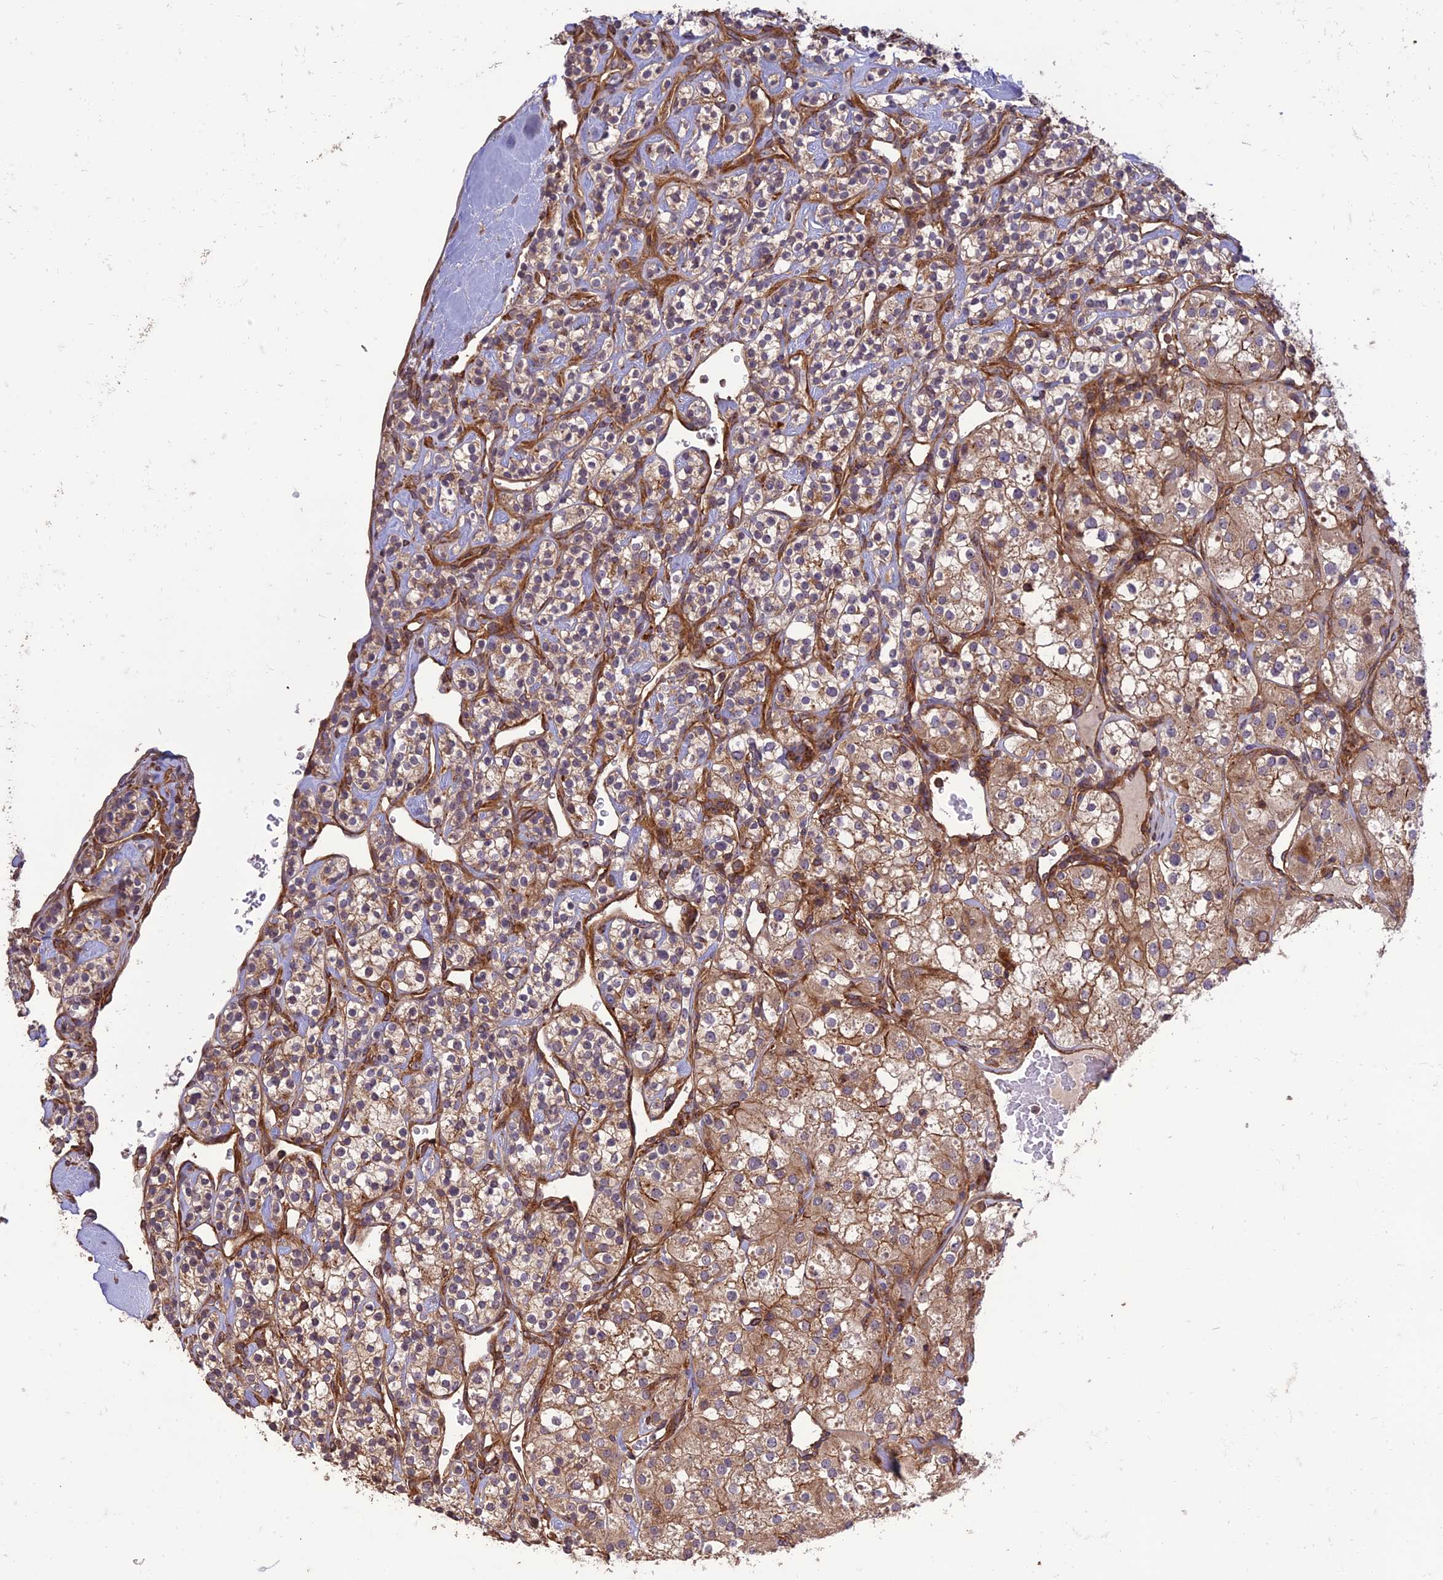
{"staining": {"intensity": "moderate", "quantity": ">75%", "location": "cytoplasmic/membranous"}, "tissue": "renal cancer", "cell_type": "Tumor cells", "image_type": "cancer", "snomed": [{"axis": "morphology", "description": "Adenocarcinoma, NOS"}, {"axis": "topography", "description": "Kidney"}], "caption": "Immunohistochemistry photomicrograph of human renal adenocarcinoma stained for a protein (brown), which shows medium levels of moderate cytoplasmic/membranous positivity in about >75% of tumor cells.", "gene": "TMEM131L", "patient": {"sex": "male", "age": 77}}